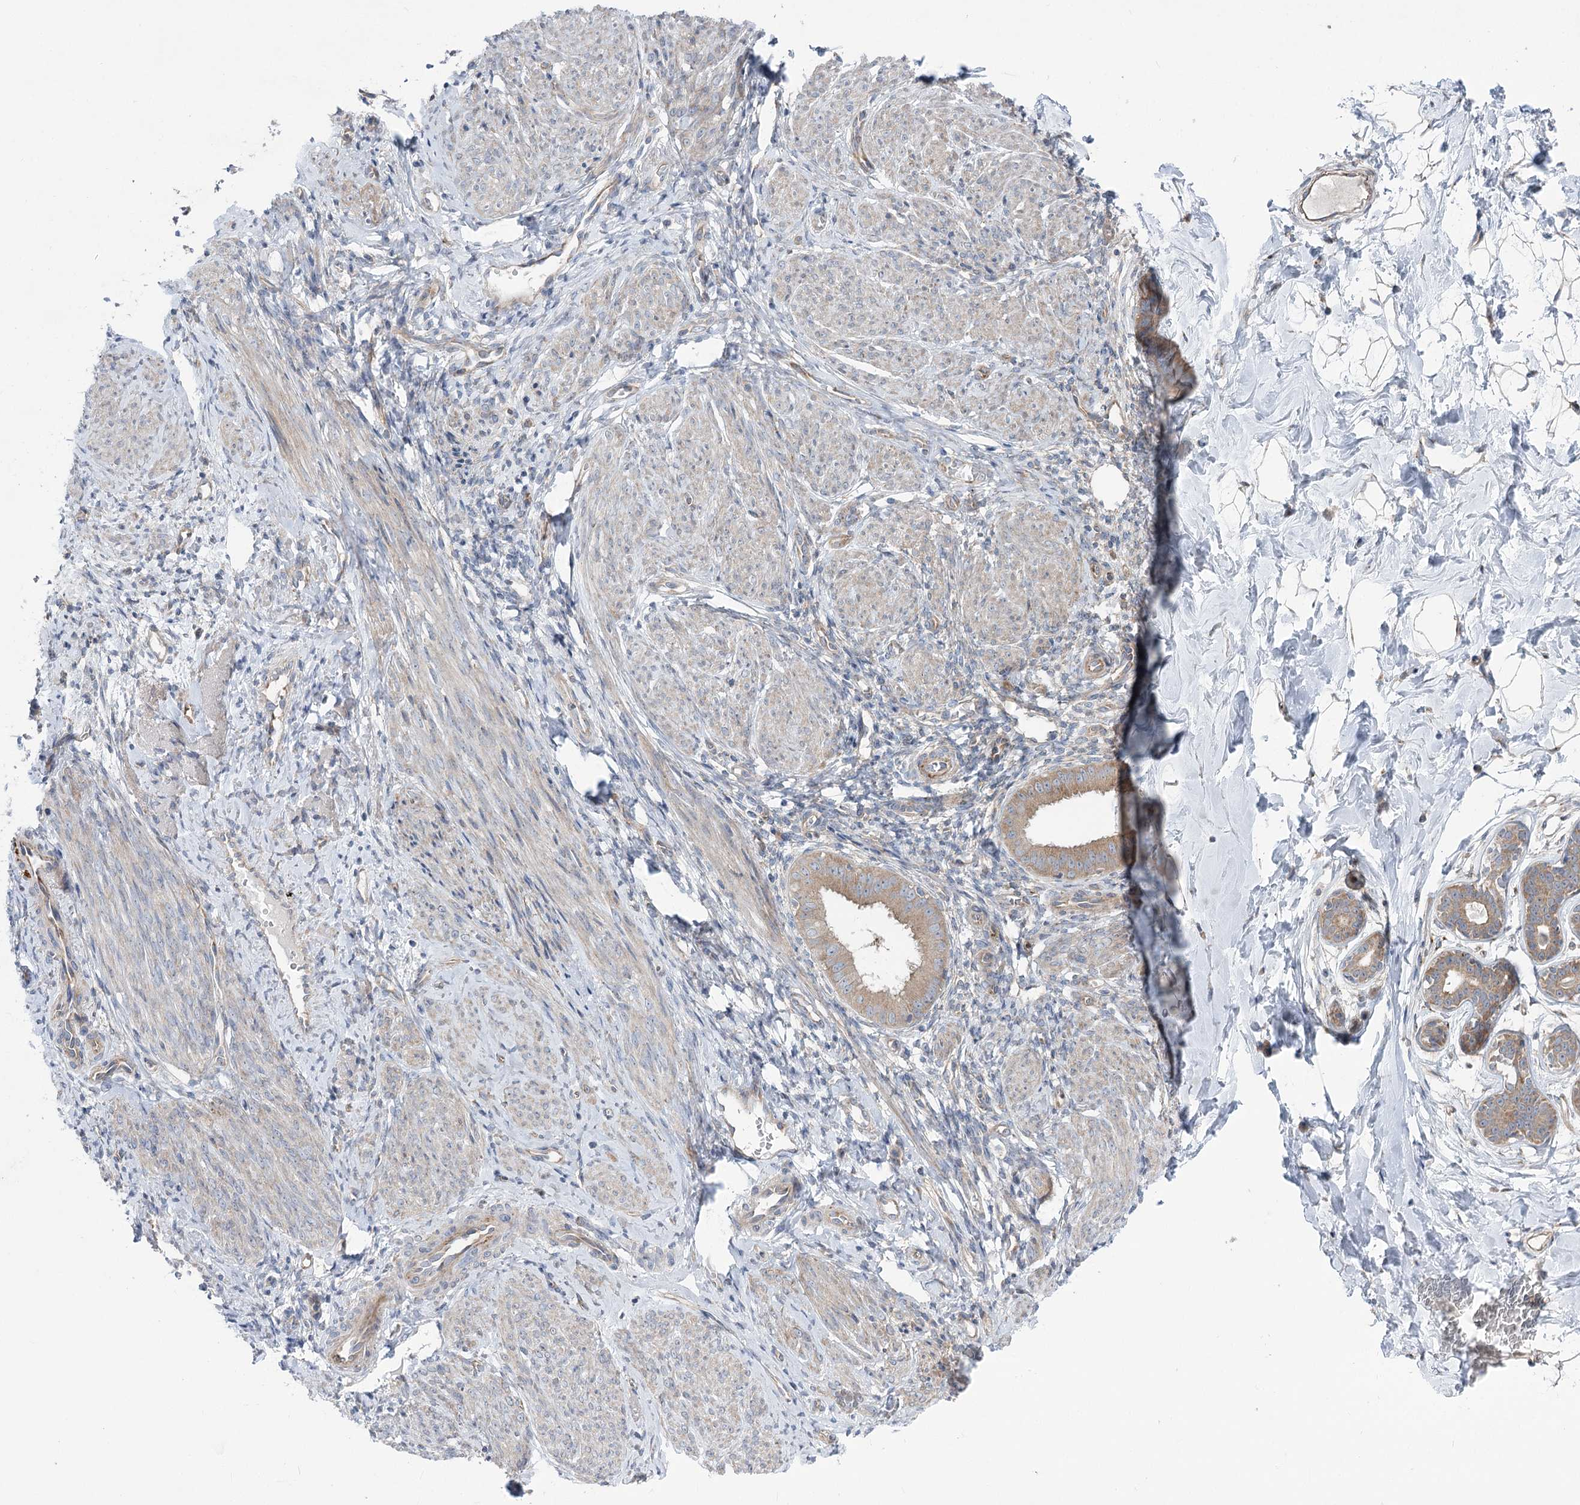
{"staining": {"intensity": "negative", "quantity": "none", "location": "none"}, "tissue": "endometrium", "cell_type": "Cells in endometrial stroma", "image_type": "normal", "snomed": [{"axis": "morphology", "description": "Normal tissue, NOS"}, {"axis": "topography", "description": "Uterus"}, {"axis": "topography", "description": "Endometrium"}], "caption": "Immunohistochemistry (IHC) histopathology image of benign endometrium: endometrium stained with DAB (3,3'-diaminobenzidine) exhibits no significant protein positivity in cells in endometrial stroma. Nuclei are stained in blue.", "gene": "SCN11A", "patient": {"sex": "female", "age": 48}}